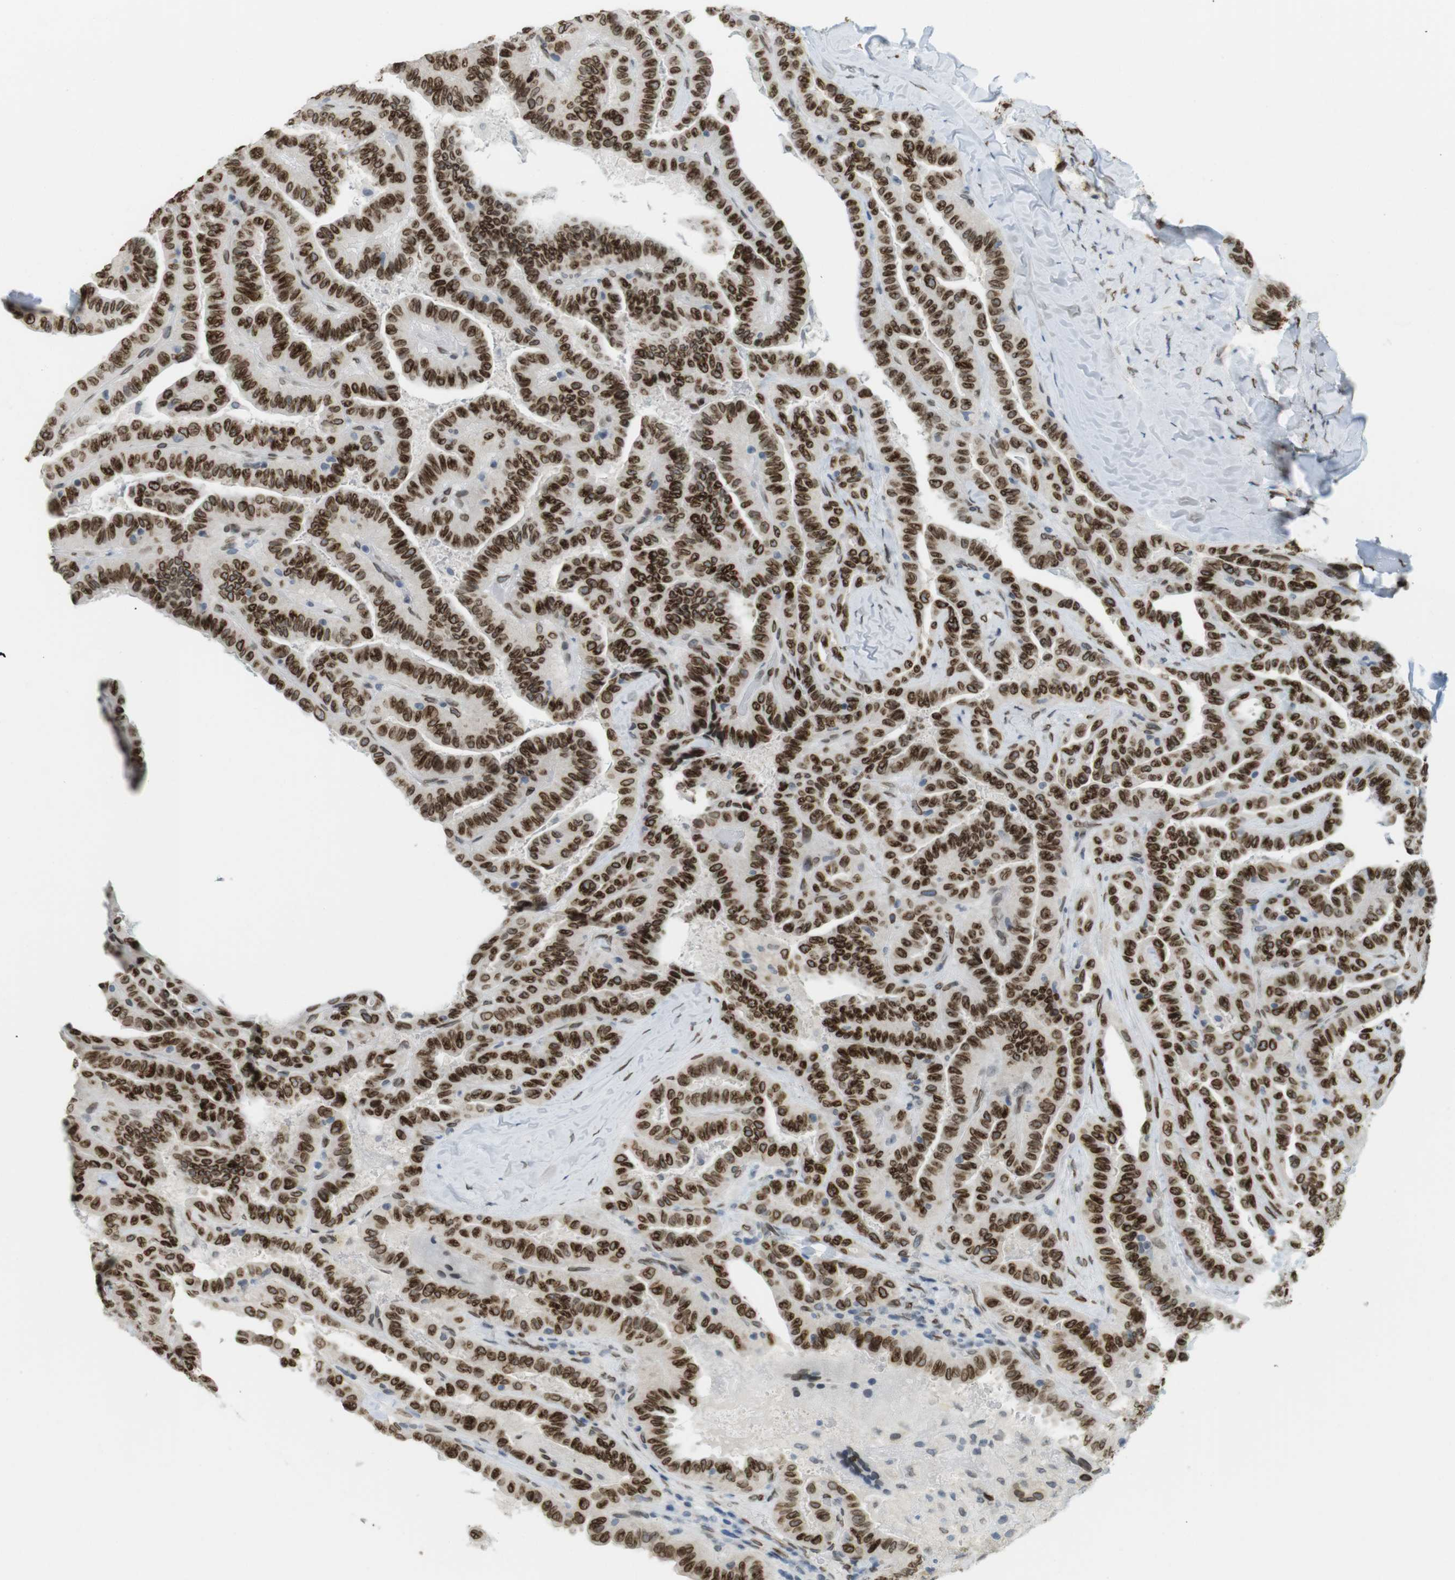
{"staining": {"intensity": "strong", "quantity": ">75%", "location": "cytoplasmic/membranous,nuclear"}, "tissue": "thyroid cancer", "cell_type": "Tumor cells", "image_type": "cancer", "snomed": [{"axis": "morphology", "description": "Papillary adenocarcinoma, NOS"}, {"axis": "topography", "description": "Thyroid gland"}], "caption": "This image reveals thyroid papillary adenocarcinoma stained with immunohistochemistry to label a protein in brown. The cytoplasmic/membranous and nuclear of tumor cells show strong positivity for the protein. Nuclei are counter-stained blue.", "gene": "ARL6IP6", "patient": {"sex": "male", "age": 77}}